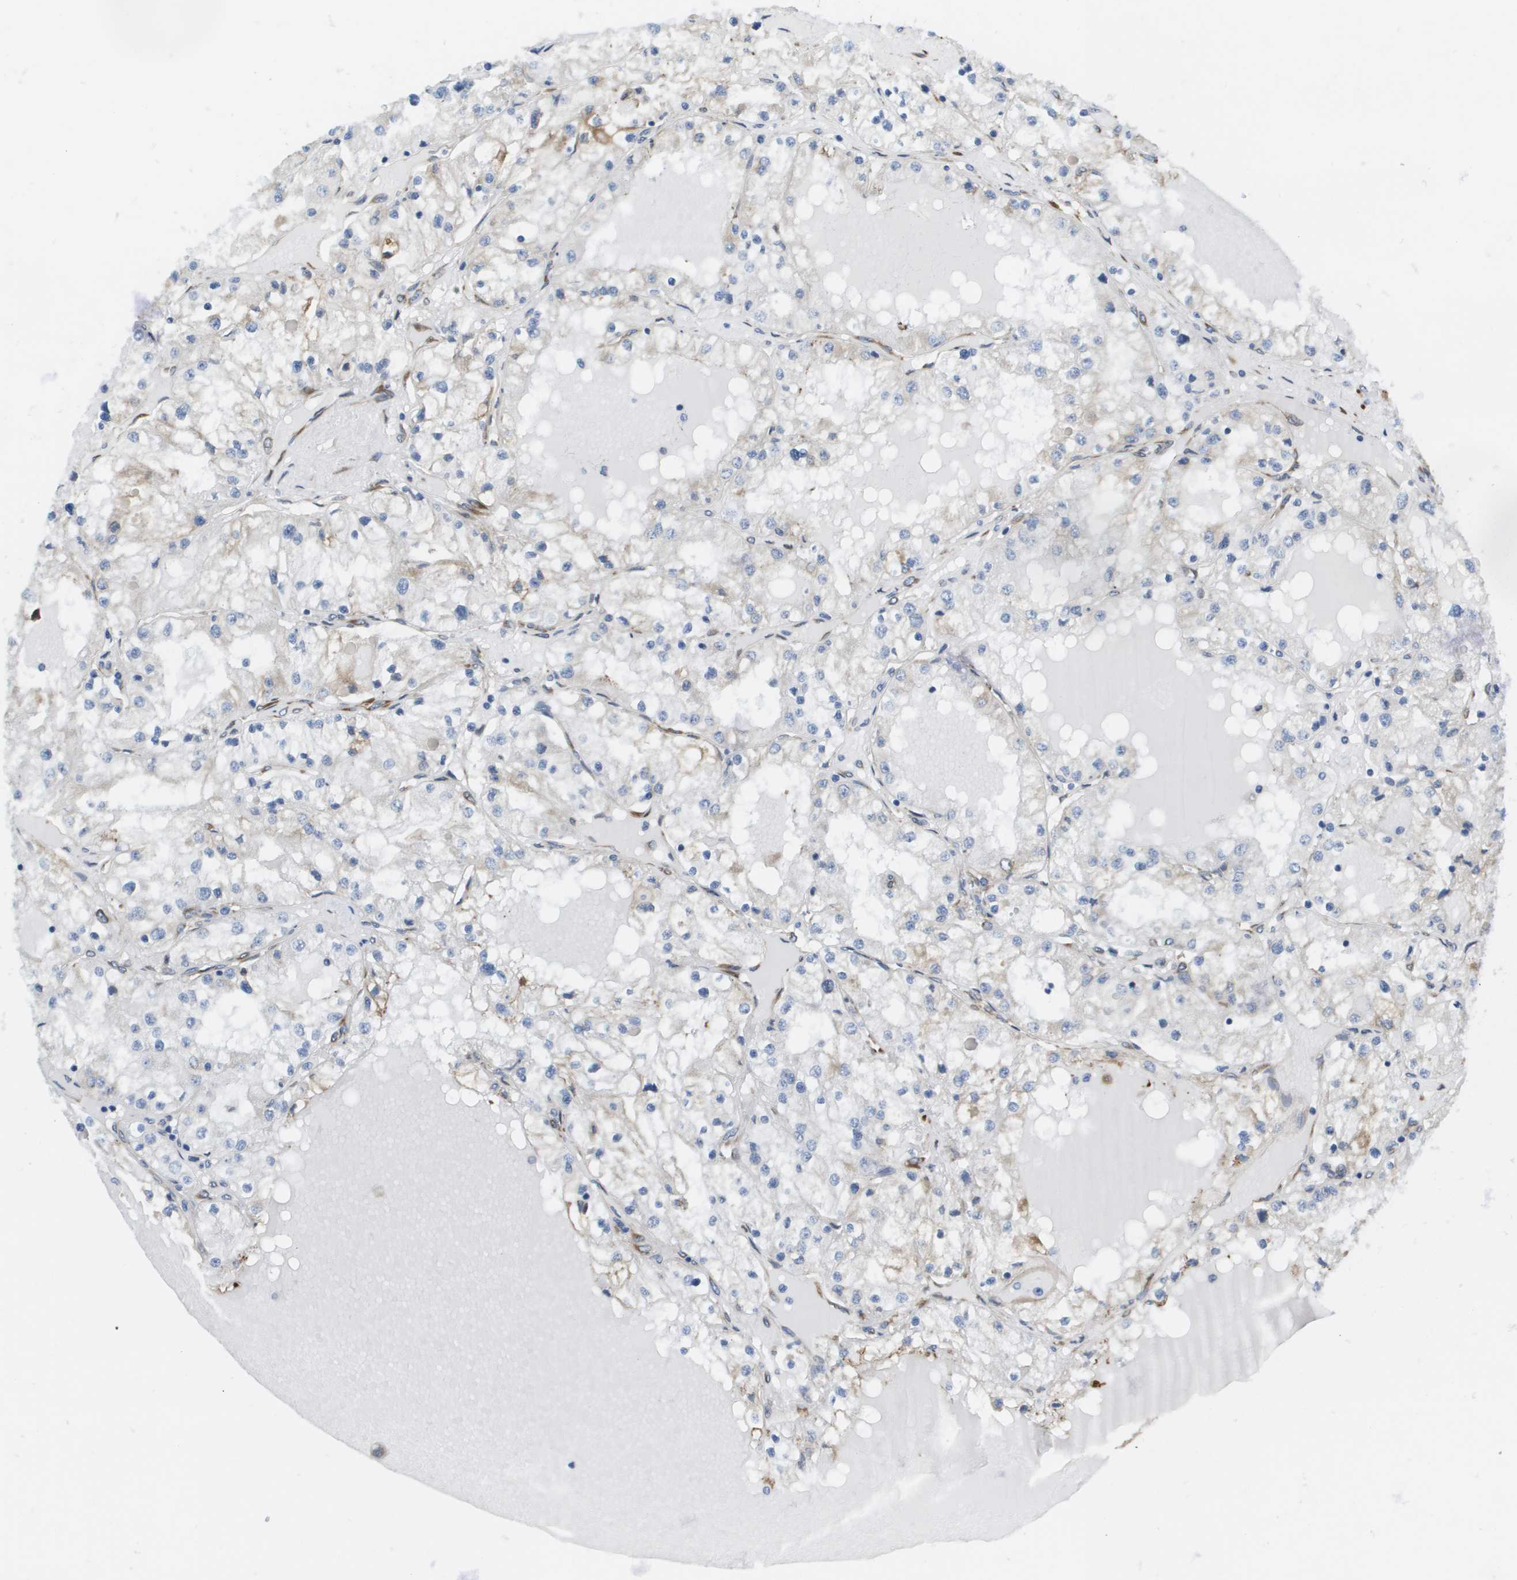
{"staining": {"intensity": "weak", "quantity": "<25%", "location": "cytoplasmic/membranous"}, "tissue": "renal cancer", "cell_type": "Tumor cells", "image_type": "cancer", "snomed": [{"axis": "morphology", "description": "Adenocarcinoma, NOS"}, {"axis": "topography", "description": "Kidney"}], "caption": "Immunohistochemistry histopathology image of neoplastic tissue: renal cancer (adenocarcinoma) stained with DAB exhibits no significant protein expression in tumor cells.", "gene": "ST3GAL2", "patient": {"sex": "male", "age": 68}}